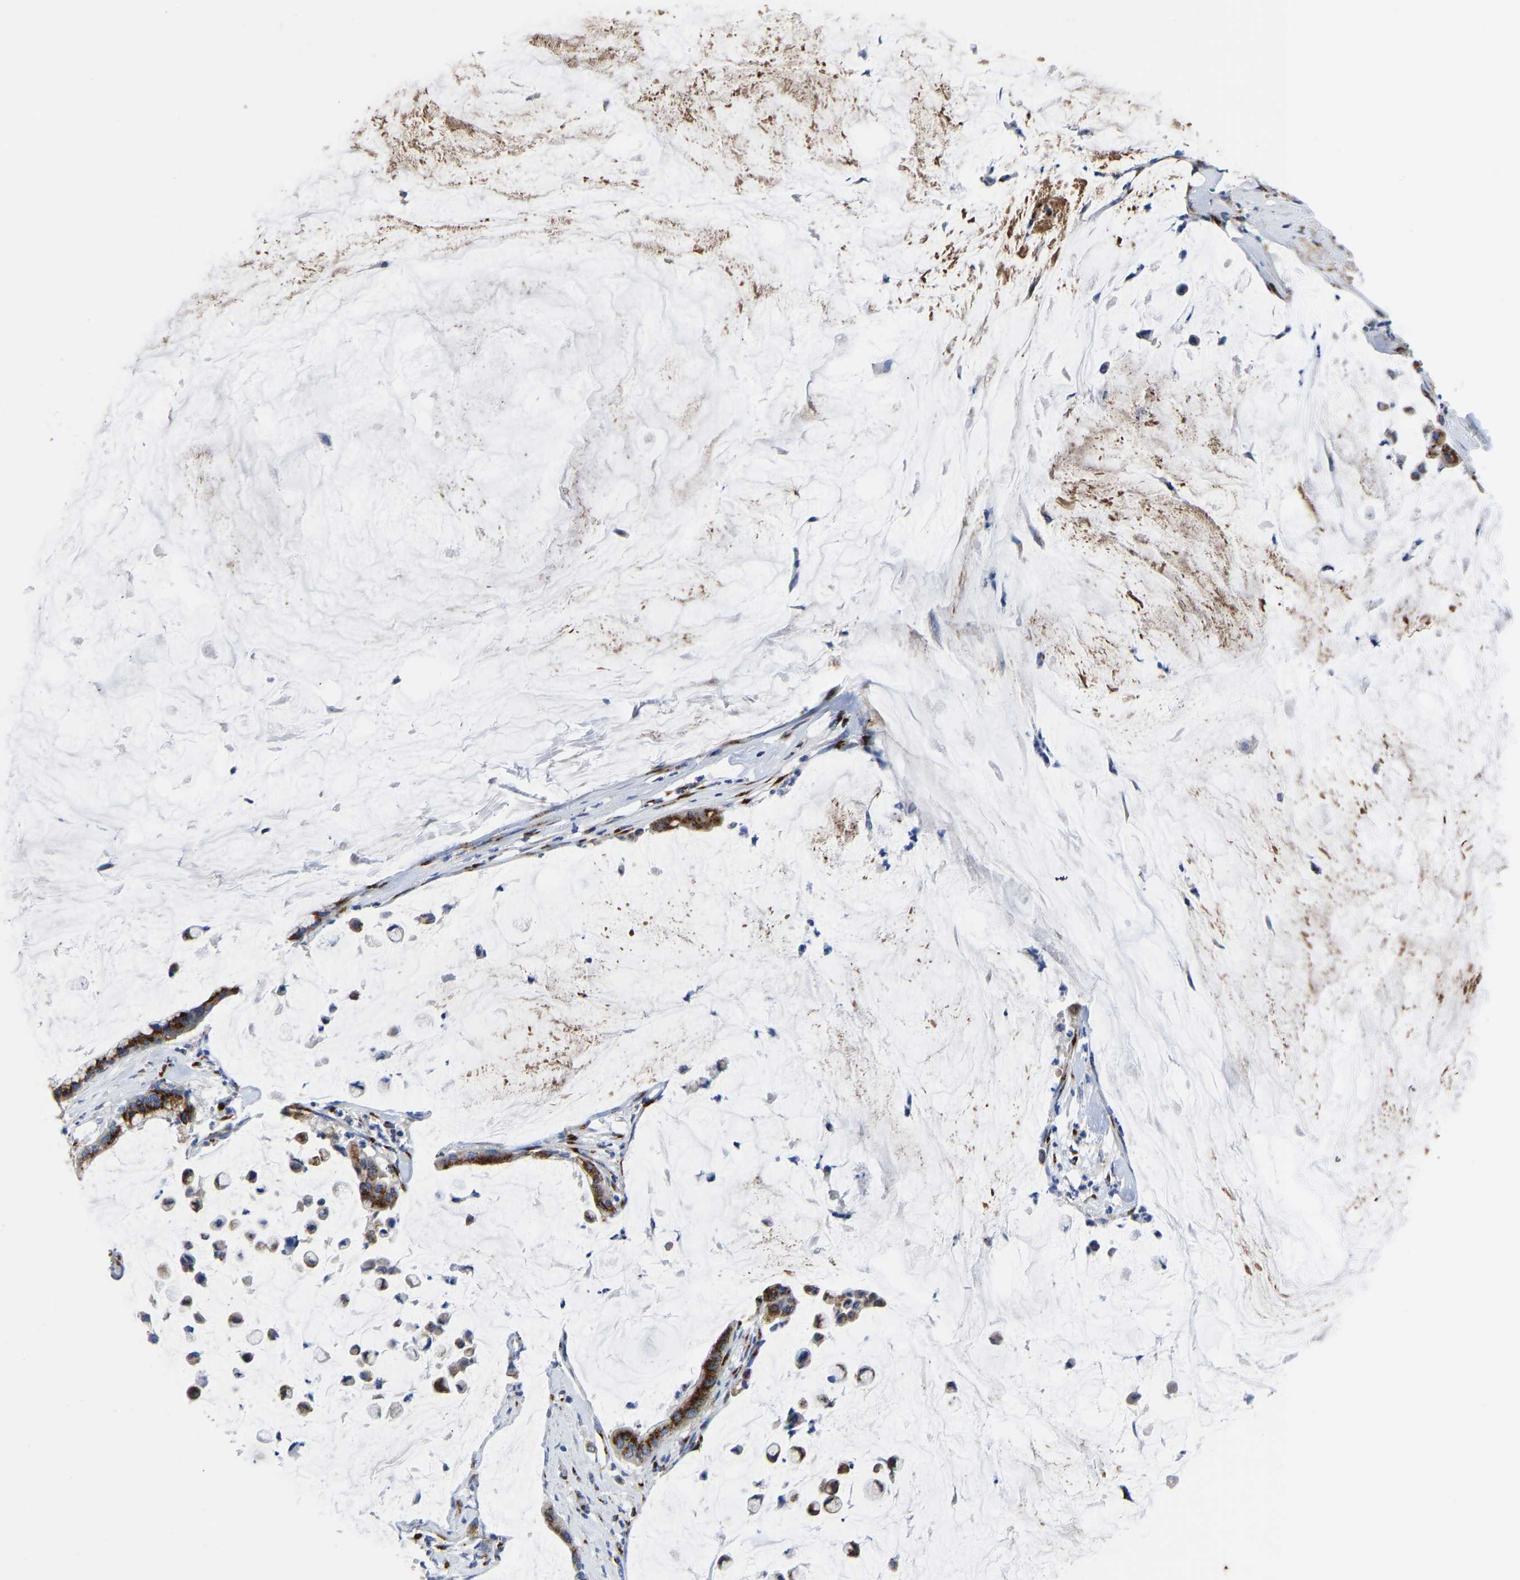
{"staining": {"intensity": "strong", "quantity": ">75%", "location": "cytoplasmic/membranous"}, "tissue": "pancreatic cancer", "cell_type": "Tumor cells", "image_type": "cancer", "snomed": [{"axis": "morphology", "description": "Adenocarcinoma, NOS"}, {"axis": "topography", "description": "Pancreas"}], "caption": "There is high levels of strong cytoplasmic/membranous positivity in tumor cells of pancreatic cancer, as demonstrated by immunohistochemical staining (brown color).", "gene": "TMEM87A", "patient": {"sex": "male", "age": 41}}